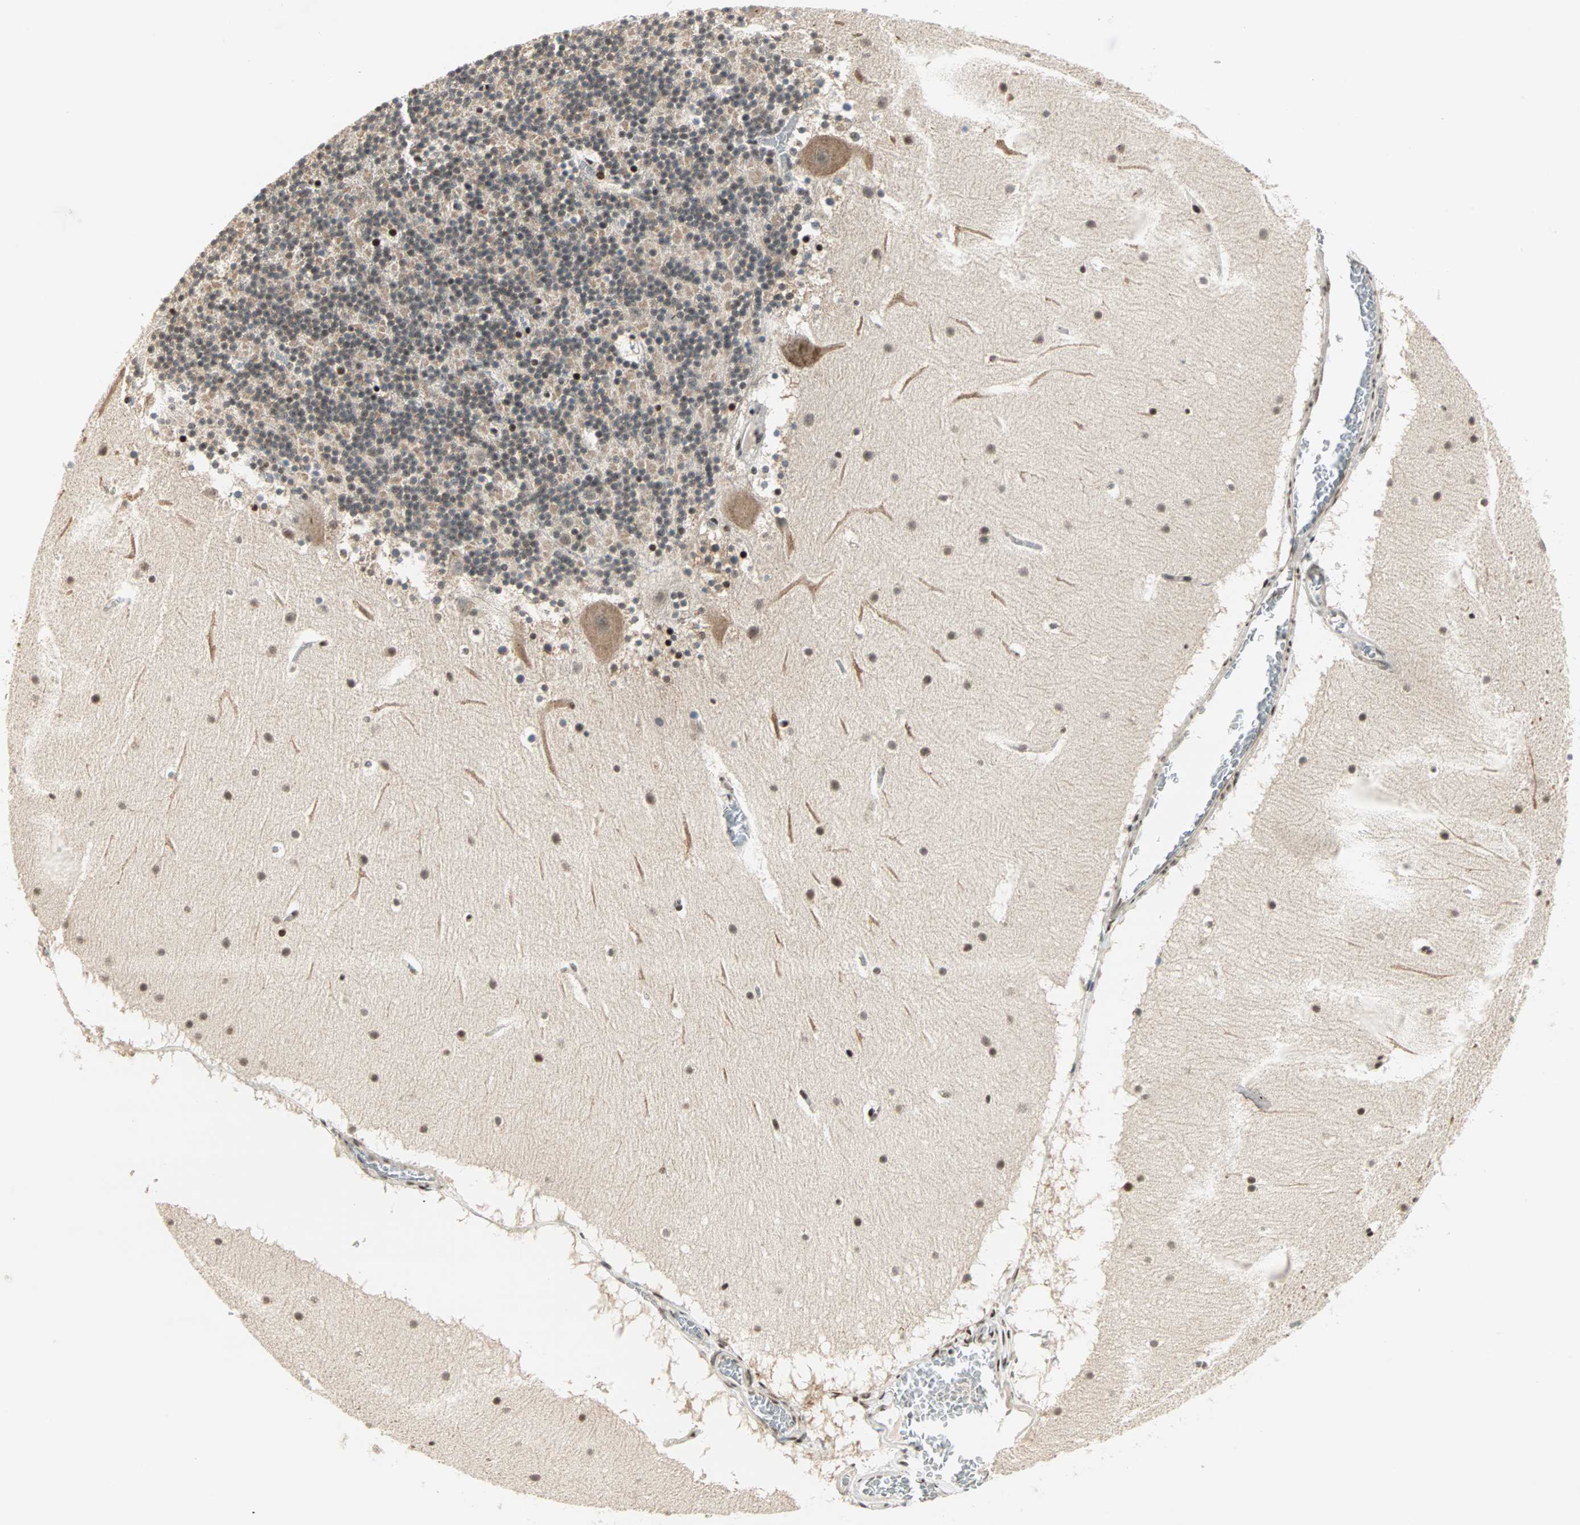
{"staining": {"intensity": "moderate", "quantity": "<25%", "location": "nuclear"}, "tissue": "cerebellum", "cell_type": "Cells in granular layer", "image_type": "normal", "snomed": [{"axis": "morphology", "description": "Normal tissue, NOS"}, {"axis": "topography", "description": "Cerebellum"}], "caption": "This micrograph exhibits immunohistochemistry (IHC) staining of normal human cerebellum, with low moderate nuclear positivity in approximately <25% of cells in granular layer.", "gene": "BLM", "patient": {"sex": "male", "age": 45}}